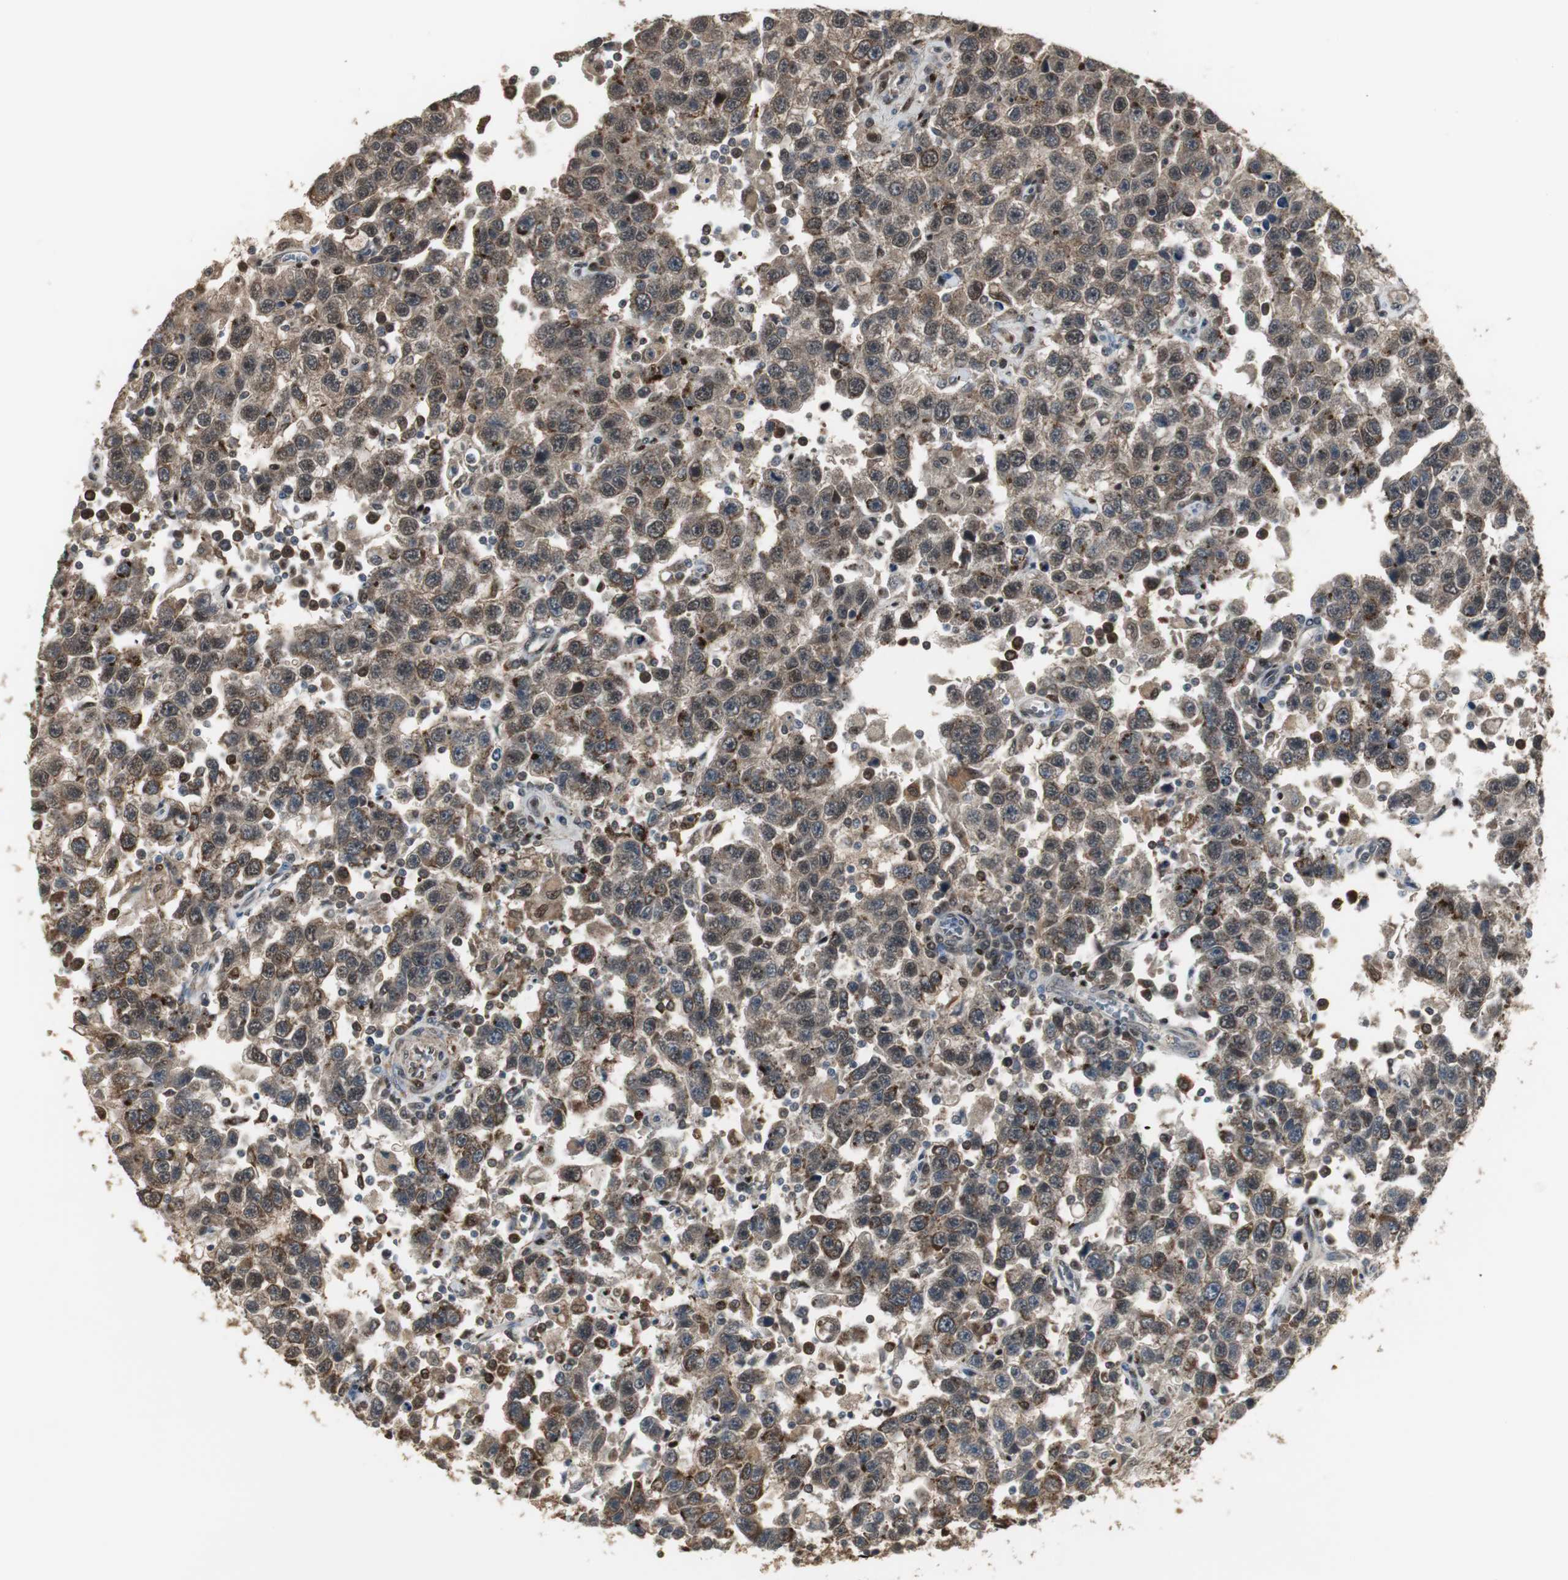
{"staining": {"intensity": "strong", "quantity": ">75%", "location": "cytoplasmic/membranous,nuclear"}, "tissue": "testis cancer", "cell_type": "Tumor cells", "image_type": "cancer", "snomed": [{"axis": "morphology", "description": "Seminoma, NOS"}, {"axis": "topography", "description": "Testis"}], "caption": "Human testis cancer stained with a brown dye demonstrates strong cytoplasmic/membranous and nuclear positive staining in about >75% of tumor cells.", "gene": "PLIN3", "patient": {"sex": "male", "age": 41}}